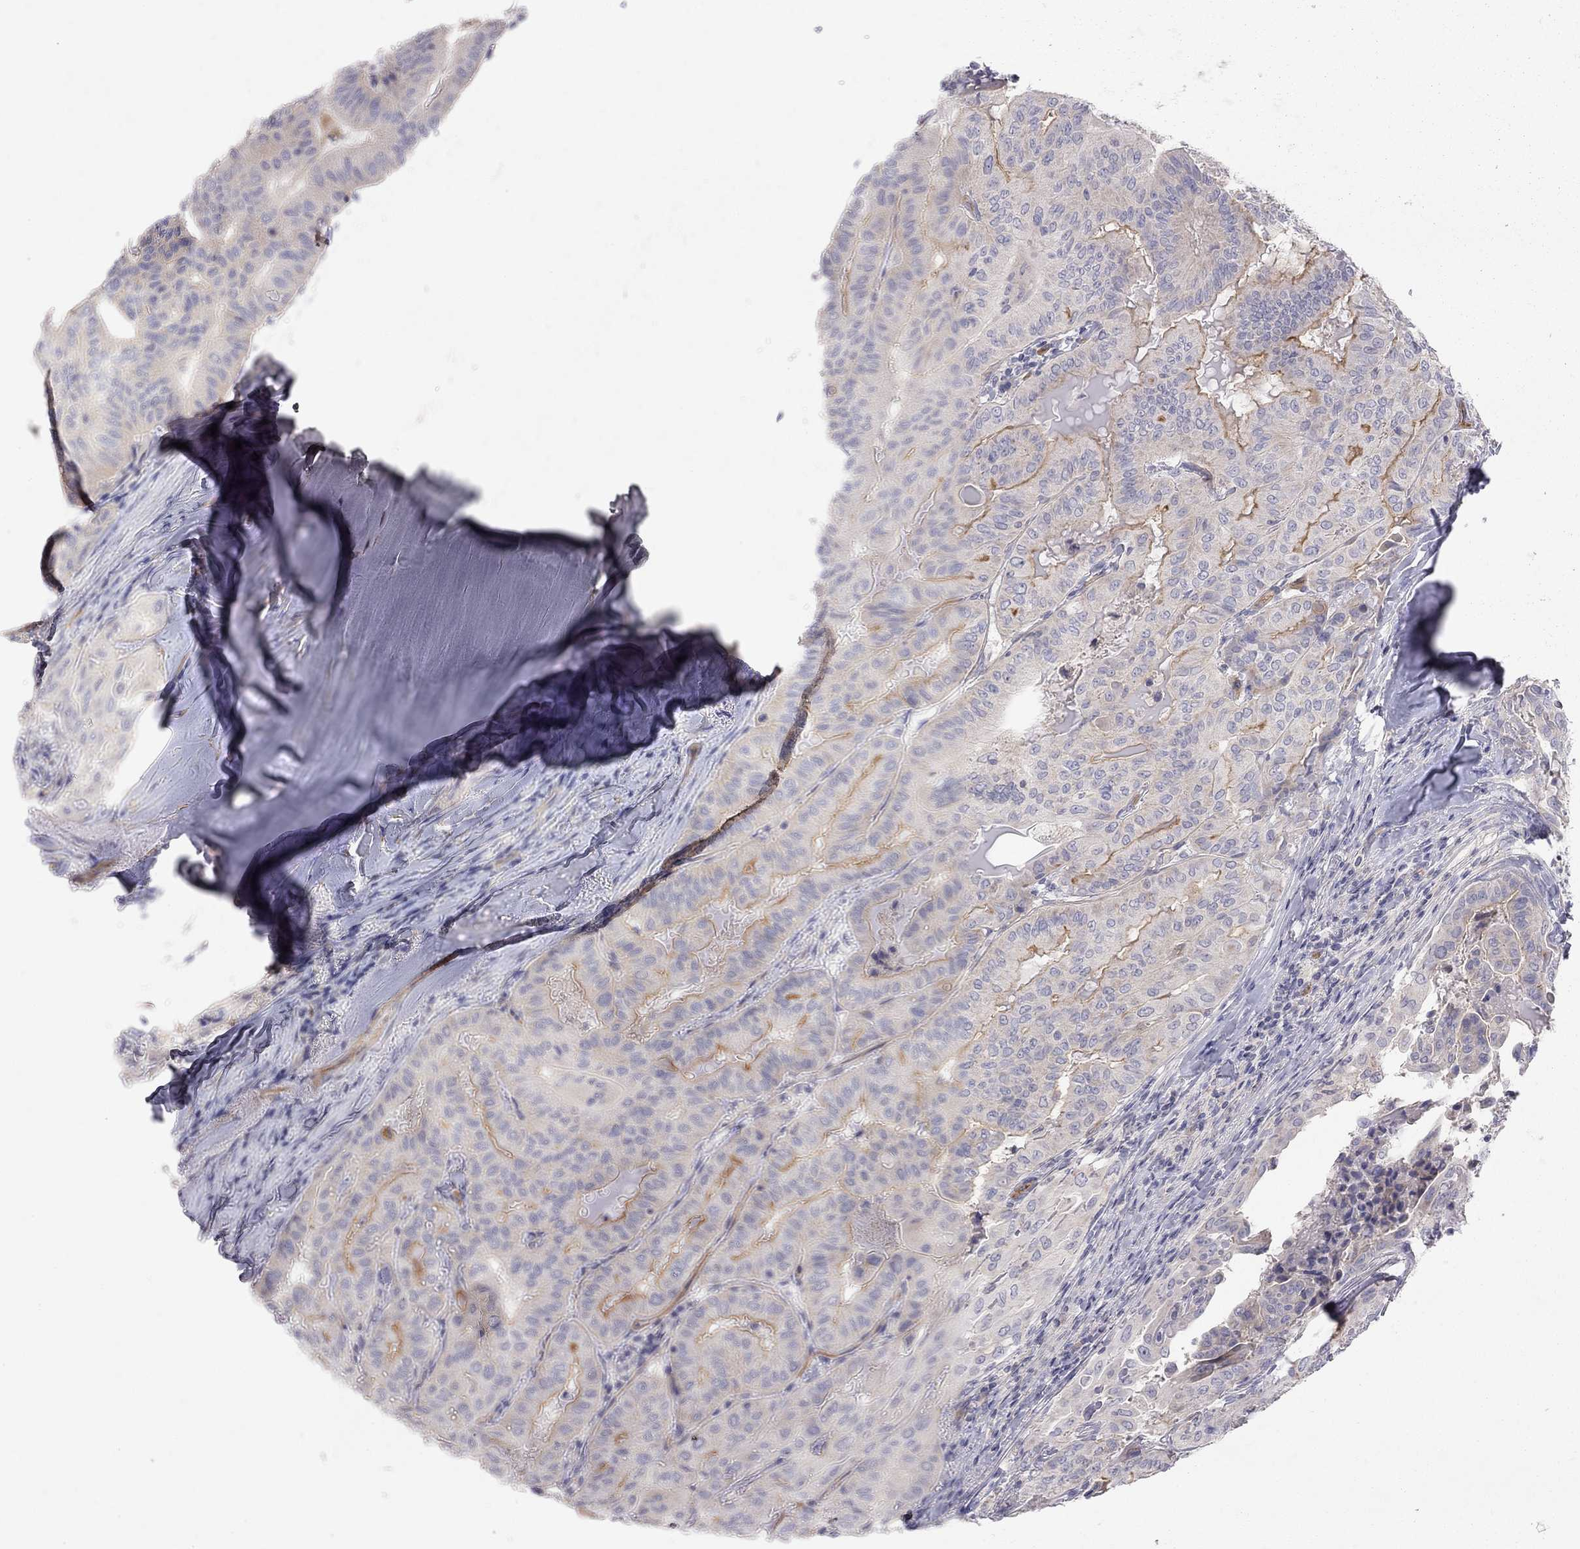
{"staining": {"intensity": "moderate", "quantity": "25%-75%", "location": "cytoplasmic/membranous"}, "tissue": "thyroid cancer", "cell_type": "Tumor cells", "image_type": "cancer", "snomed": [{"axis": "morphology", "description": "Papillary adenocarcinoma, NOS"}, {"axis": "topography", "description": "Thyroid gland"}], "caption": "The micrograph demonstrates immunohistochemical staining of thyroid cancer. There is moderate cytoplasmic/membranous expression is identified in about 25%-75% of tumor cells. (Brightfield microscopy of DAB IHC at high magnification).", "gene": "GPRC5B", "patient": {"sex": "female", "age": 68}}